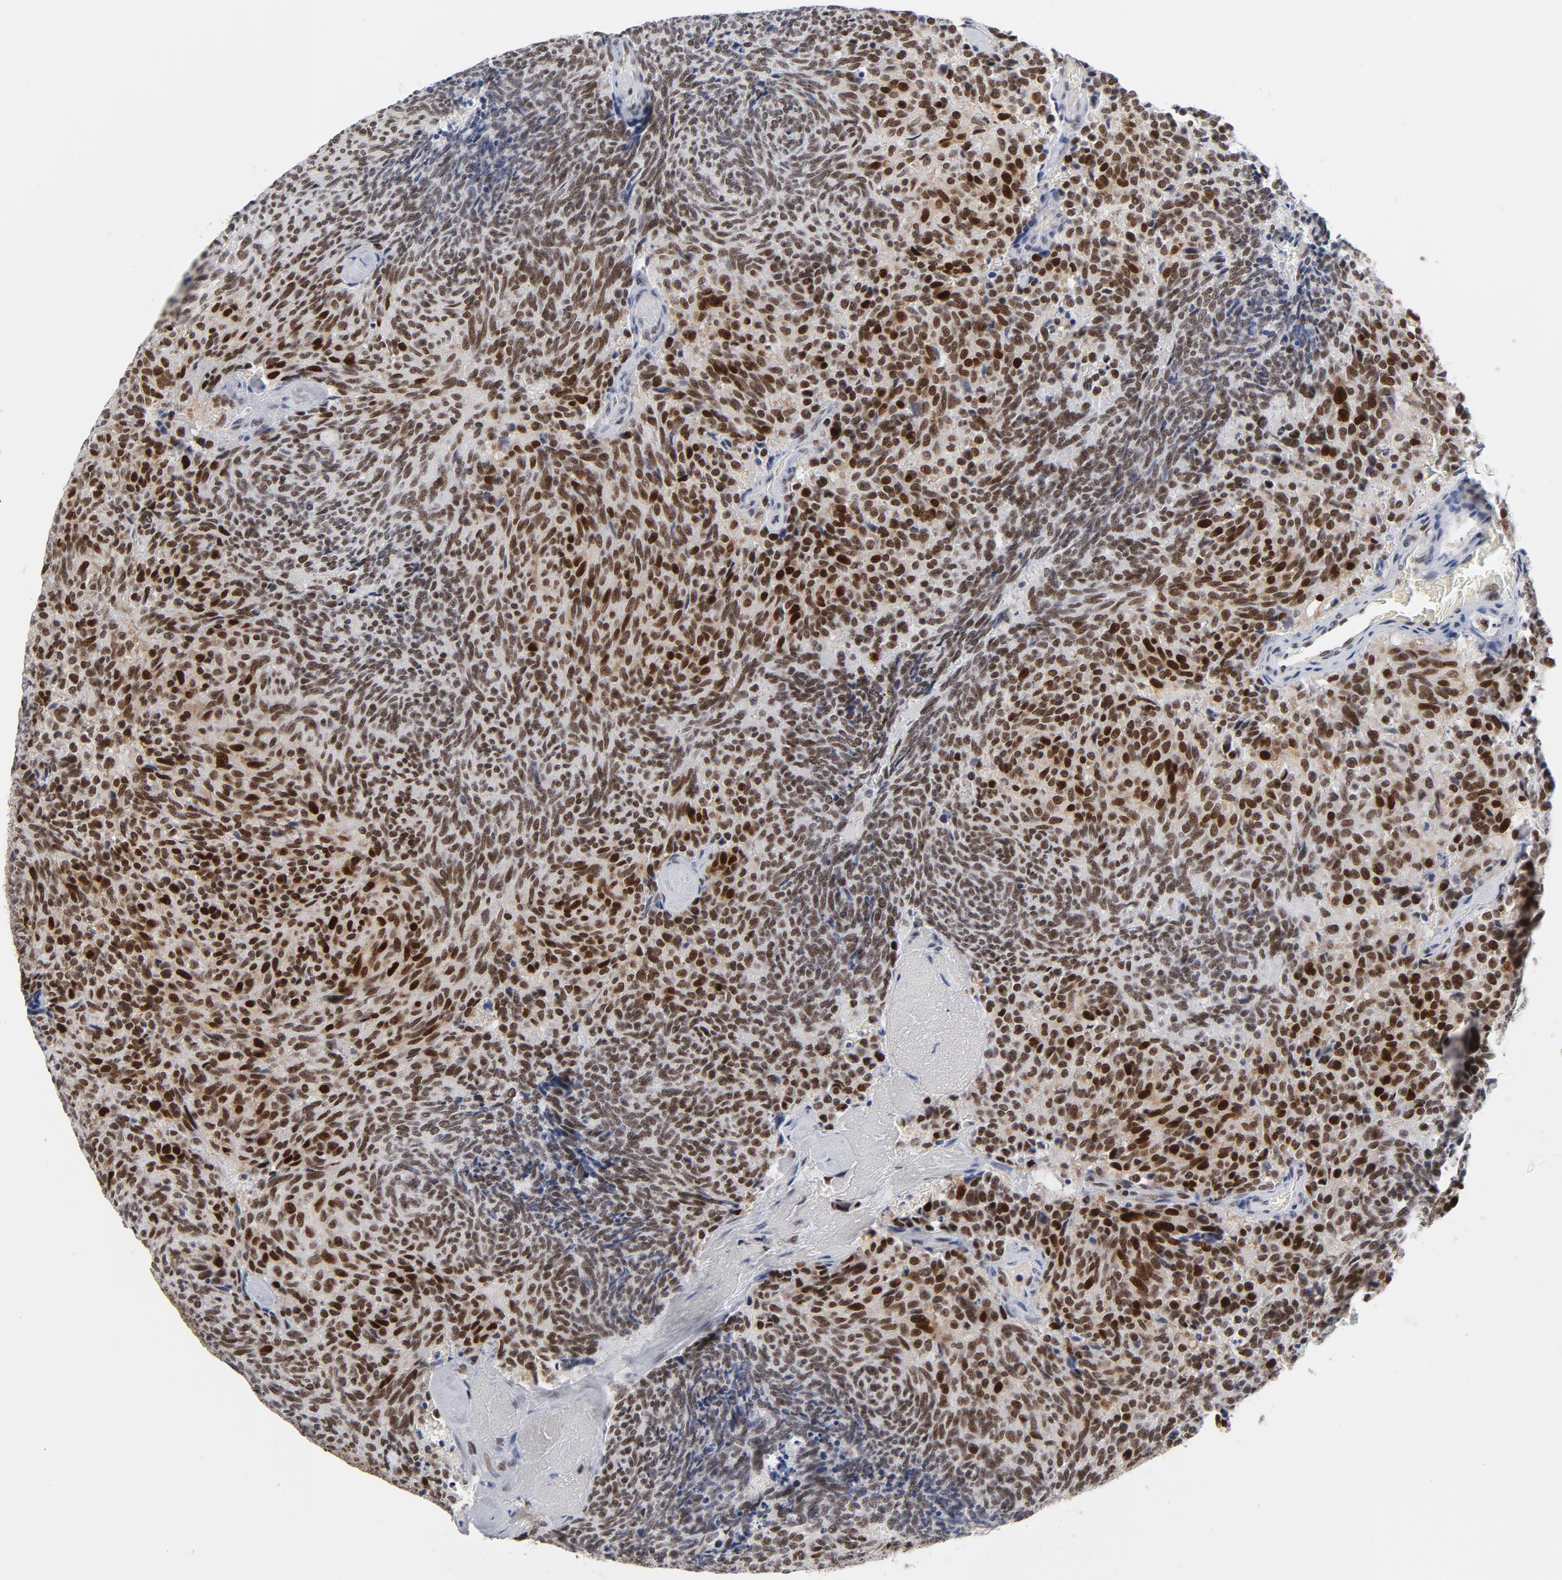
{"staining": {"intensity": "strong", "quantity": ">75%", "location": "nuclear"}, "tissue": "carcinoid", "cell_type": "Tumor cells", "image_type": "cancer", "snomed": [{"axis": "morphology", "description": "Carcinoid, malignant, NOS"}, {"axis": "topography", "description": "Pancreas"}], "caption": "Human carcinoid (malignant) stained with a protein marker demonstrates strong staining in tumor cells.", "gene": "RFC4", "patient": {"sex": "female", "age": 54}}